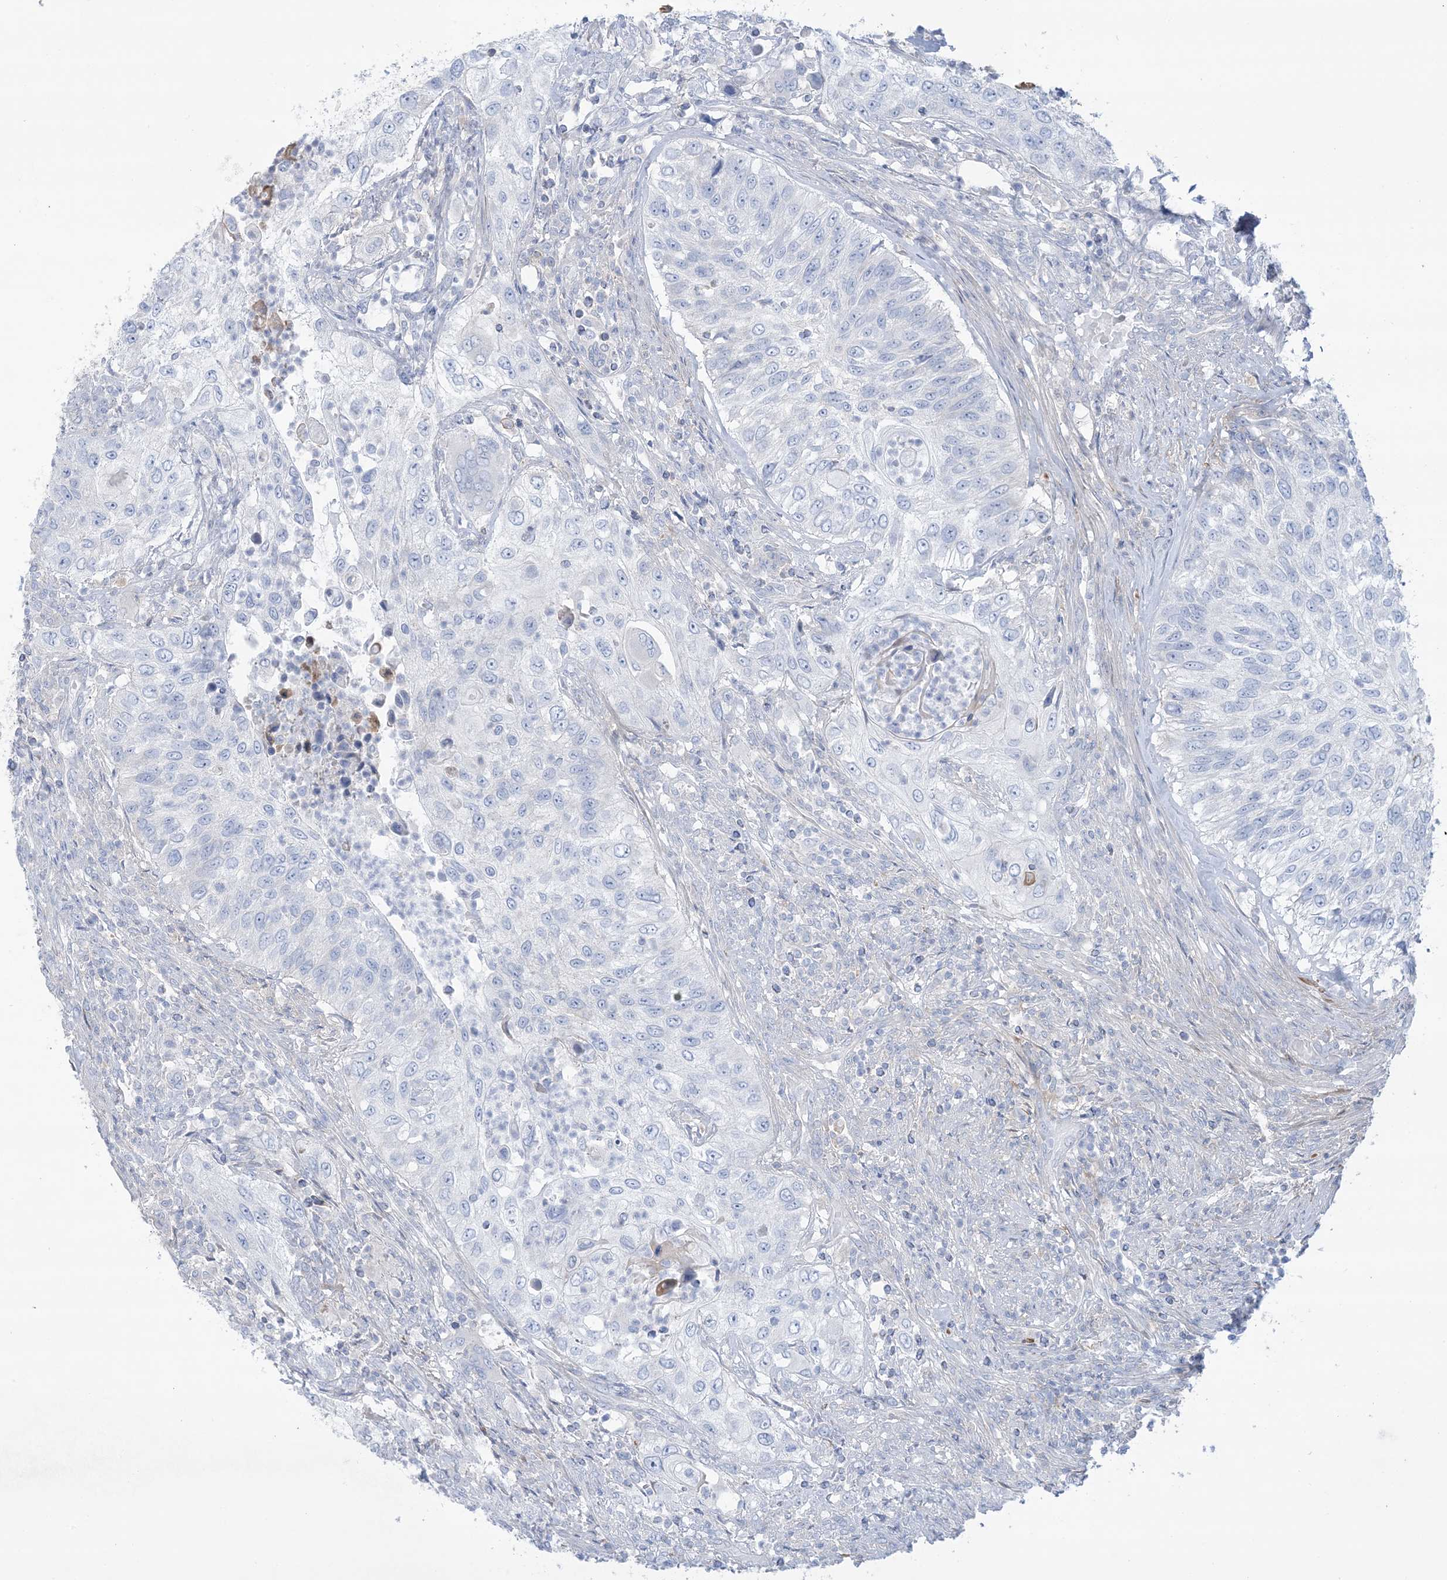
{"staining": {"intensity": "negative", "quantity": "none", "location": "none"}, "tissue": "urothelial cancer", "cell_type": "Tumor cells", "image_type": "cancer", "snomed": [{"axis": "morphology", "description": "Urothelial carcinoma, High grade"}, {"axis": "topography", "description": "Urinary bladder"}], "caption": "Micrograph shows no significant protein staining in tumor cells of high-grade urothelial carcinoma.", "gene": "ATP11C", "patient": {"sex": "female", "age": 60}}